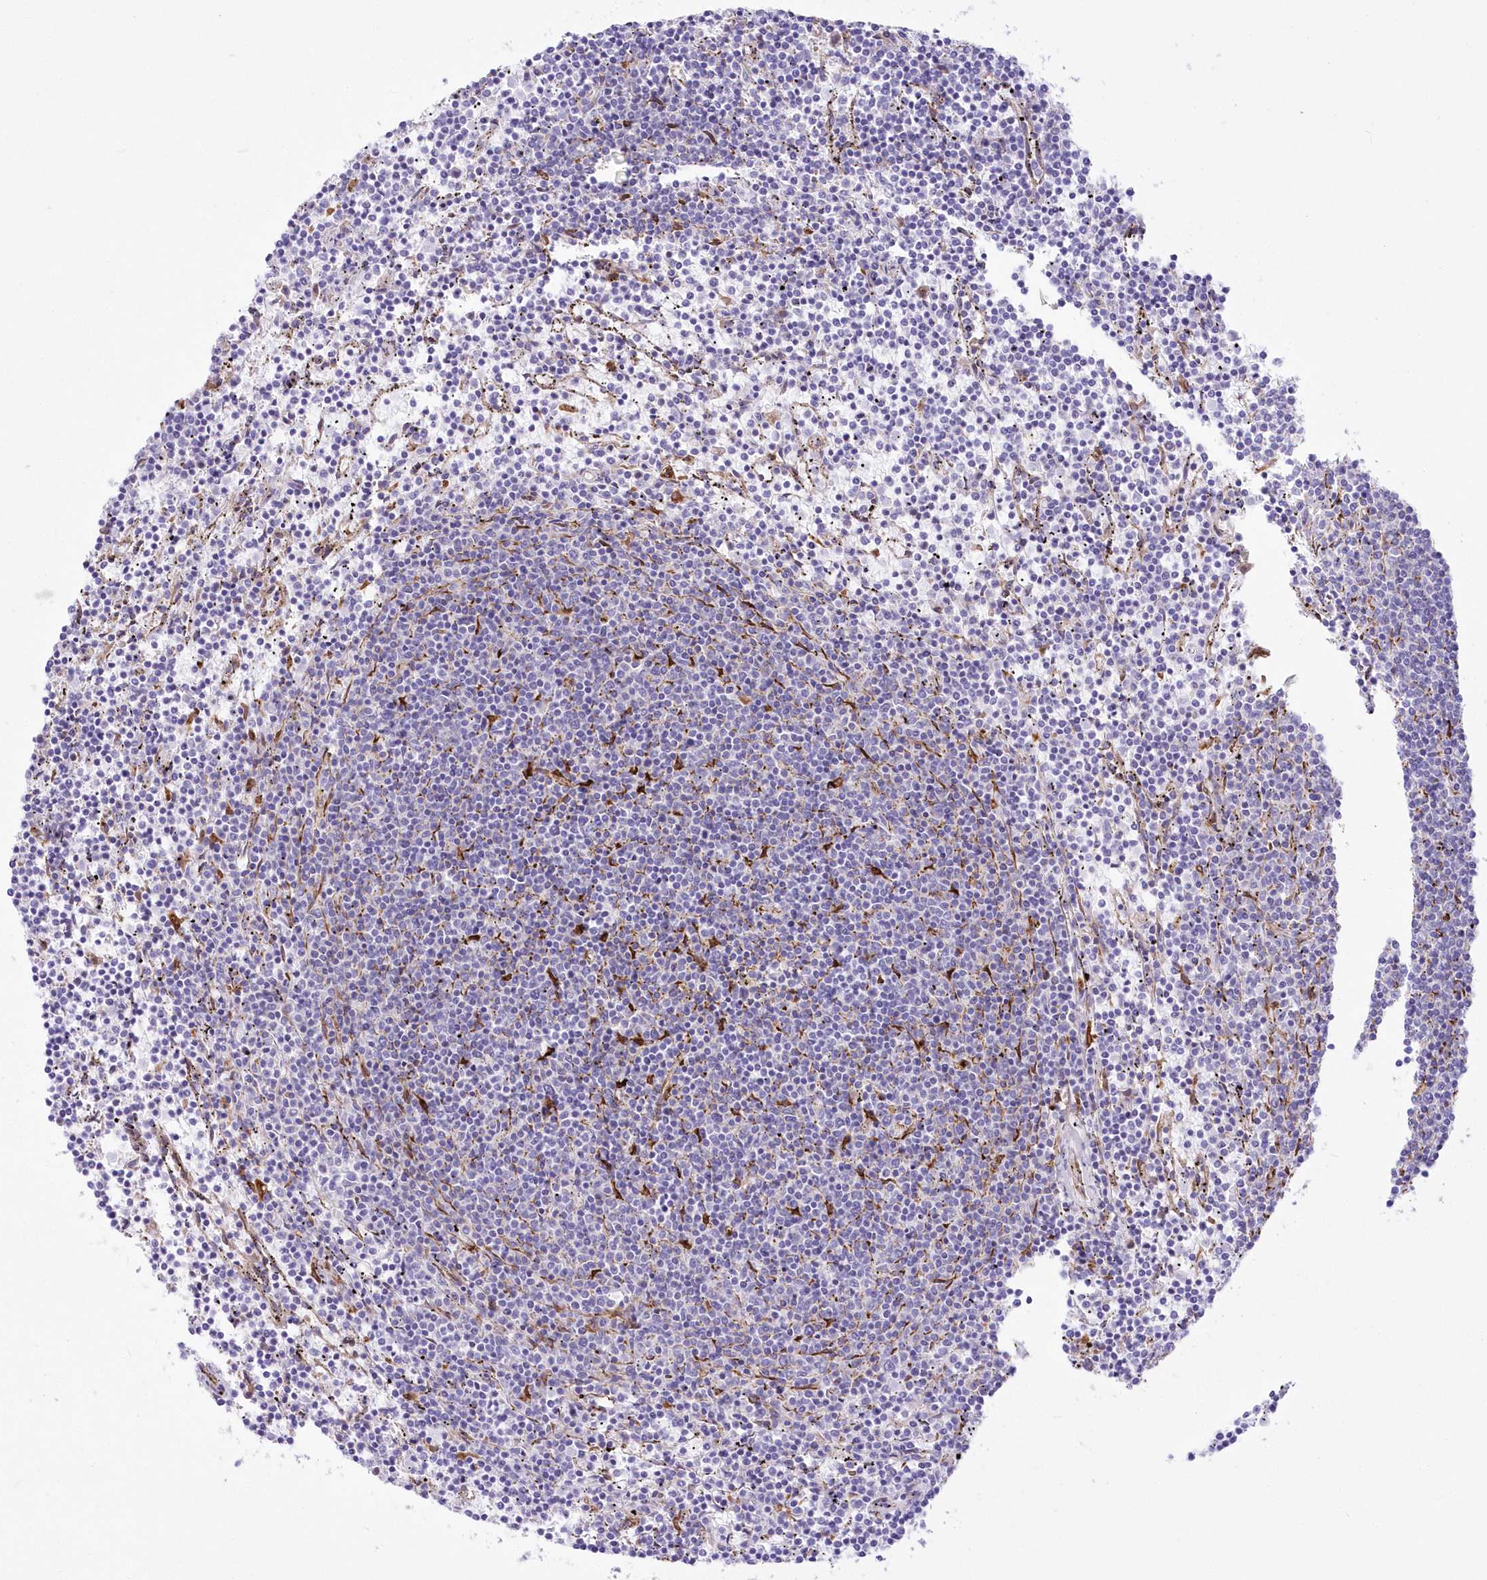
{"staining": {"intensity": "negative", "quantity": "none", "location": "none"}, "tissue": "lymphoma", "cell_type": "Tumor cells", "image_type": "cancer", "snomed": [{"axis": "morphology", "description": "Malignant lymphoma, non-Hodgkin's type, Low grade"}, {"axis": "topography", "description": "Spleen"}], "caption": "Immunohistochemistry histopathology image of neoplastic tissue: human malignant lymphoma, non-Hodgkin's type (low-grade) stained with DAB (3,3'-diaminobenzidine) reveals no significant protein staining in tumor cells.", "gene": "YTHDC2", "patient": {"sex": "female", "age": 50}}